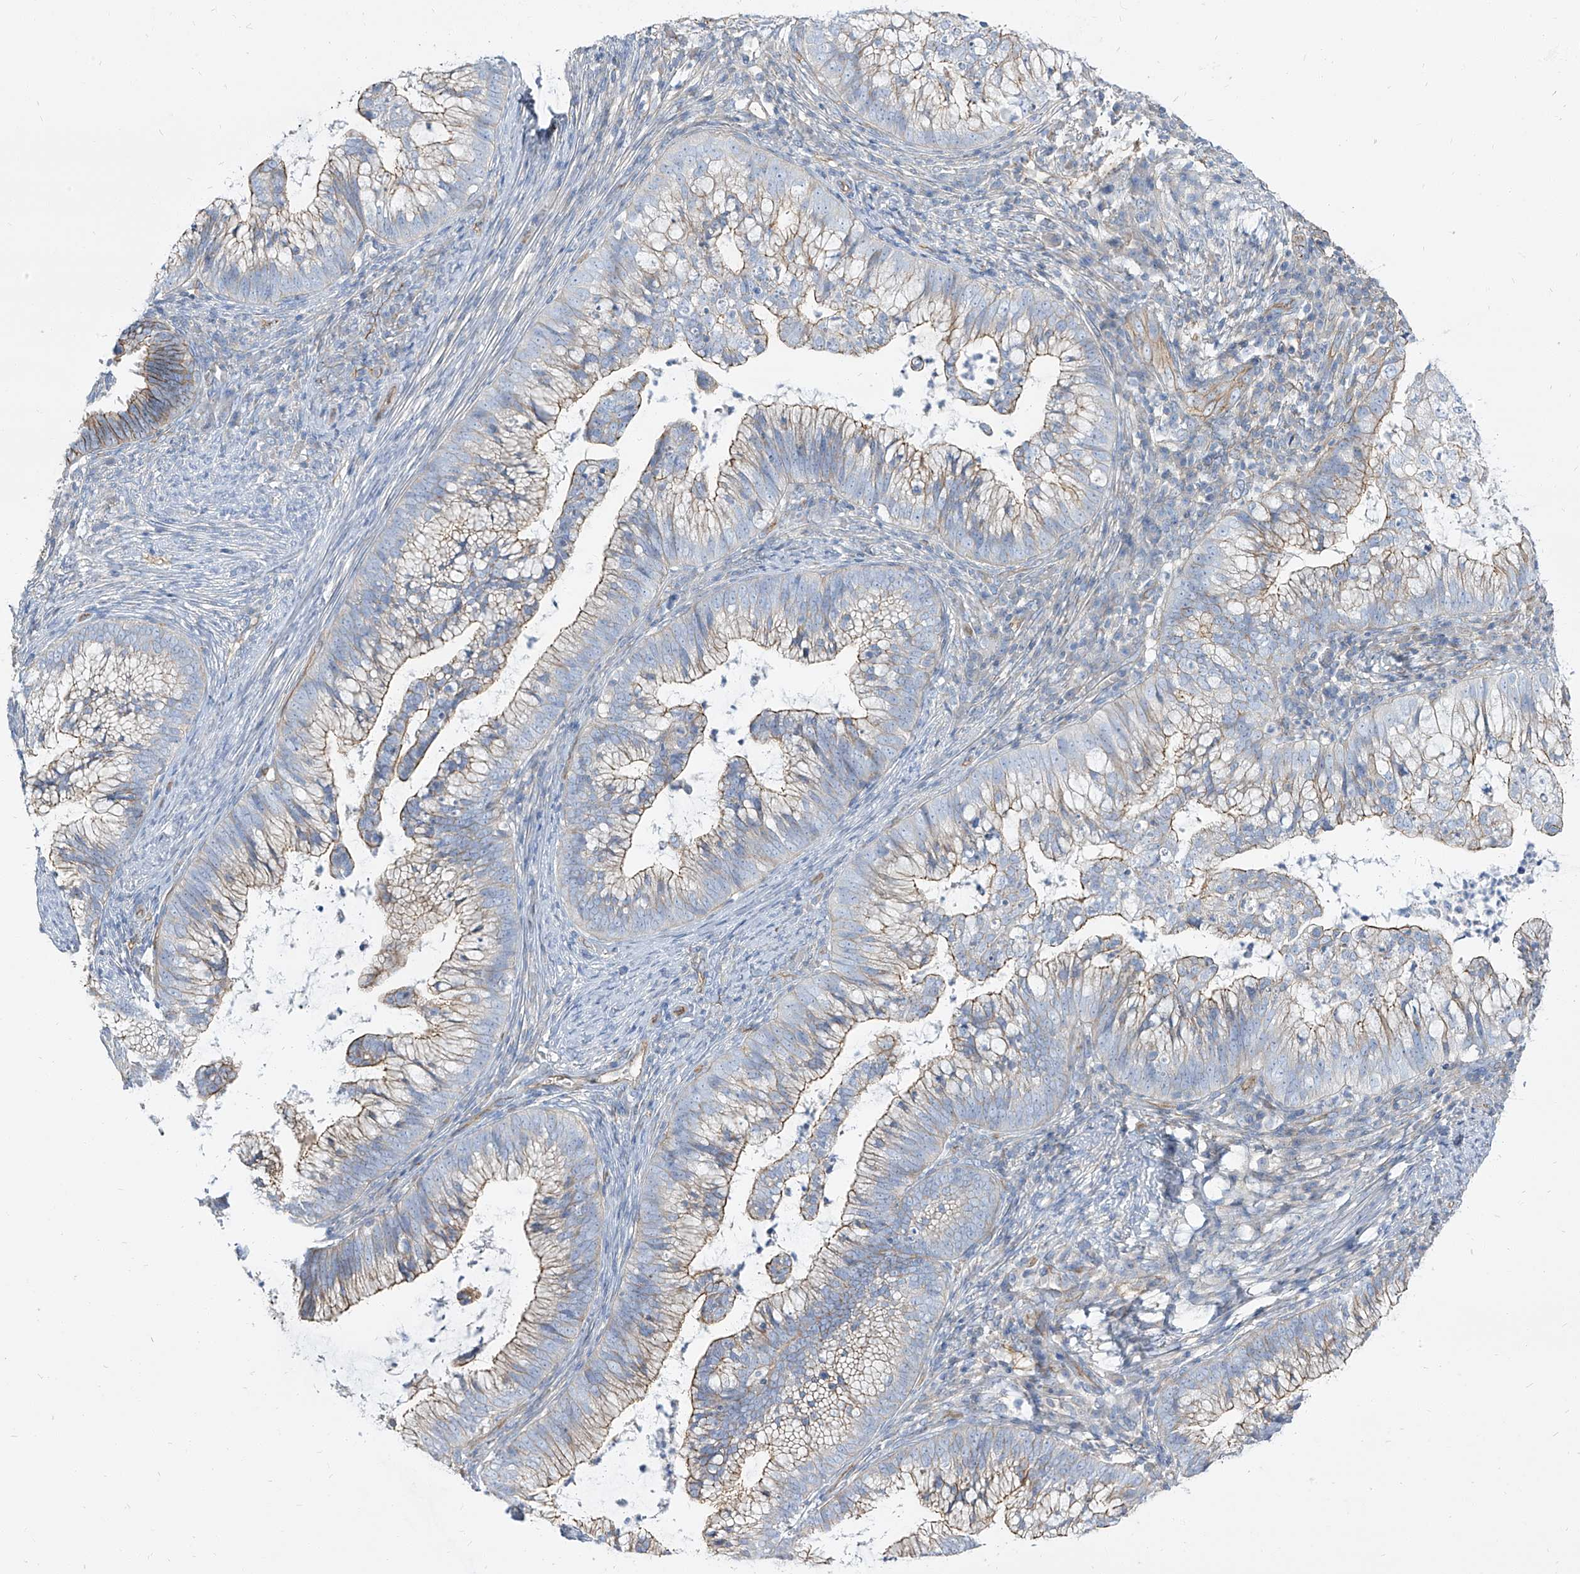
{"staining": {"intensity": "moderate", "quantity": "25%-75%", "location": "cytoplasmic/membranous"}, "tissue": "cervical cancer", "cell_type": "Tumor cells", "image_type": "cancer", "snomed": [{"axis": "morphology", "description": "Adenocarcinoma, NOS"}, {"axis": "topography", "description": "Cervix"}], "caption": "The image exhibits staining of adenocarcinoma (cervical), revealing moderate cytoplasmic/membranous protein positivity (brown color) within tumor cells.", "gene": "TXLNB", "patient": {"sex": "female", "age": 36}}